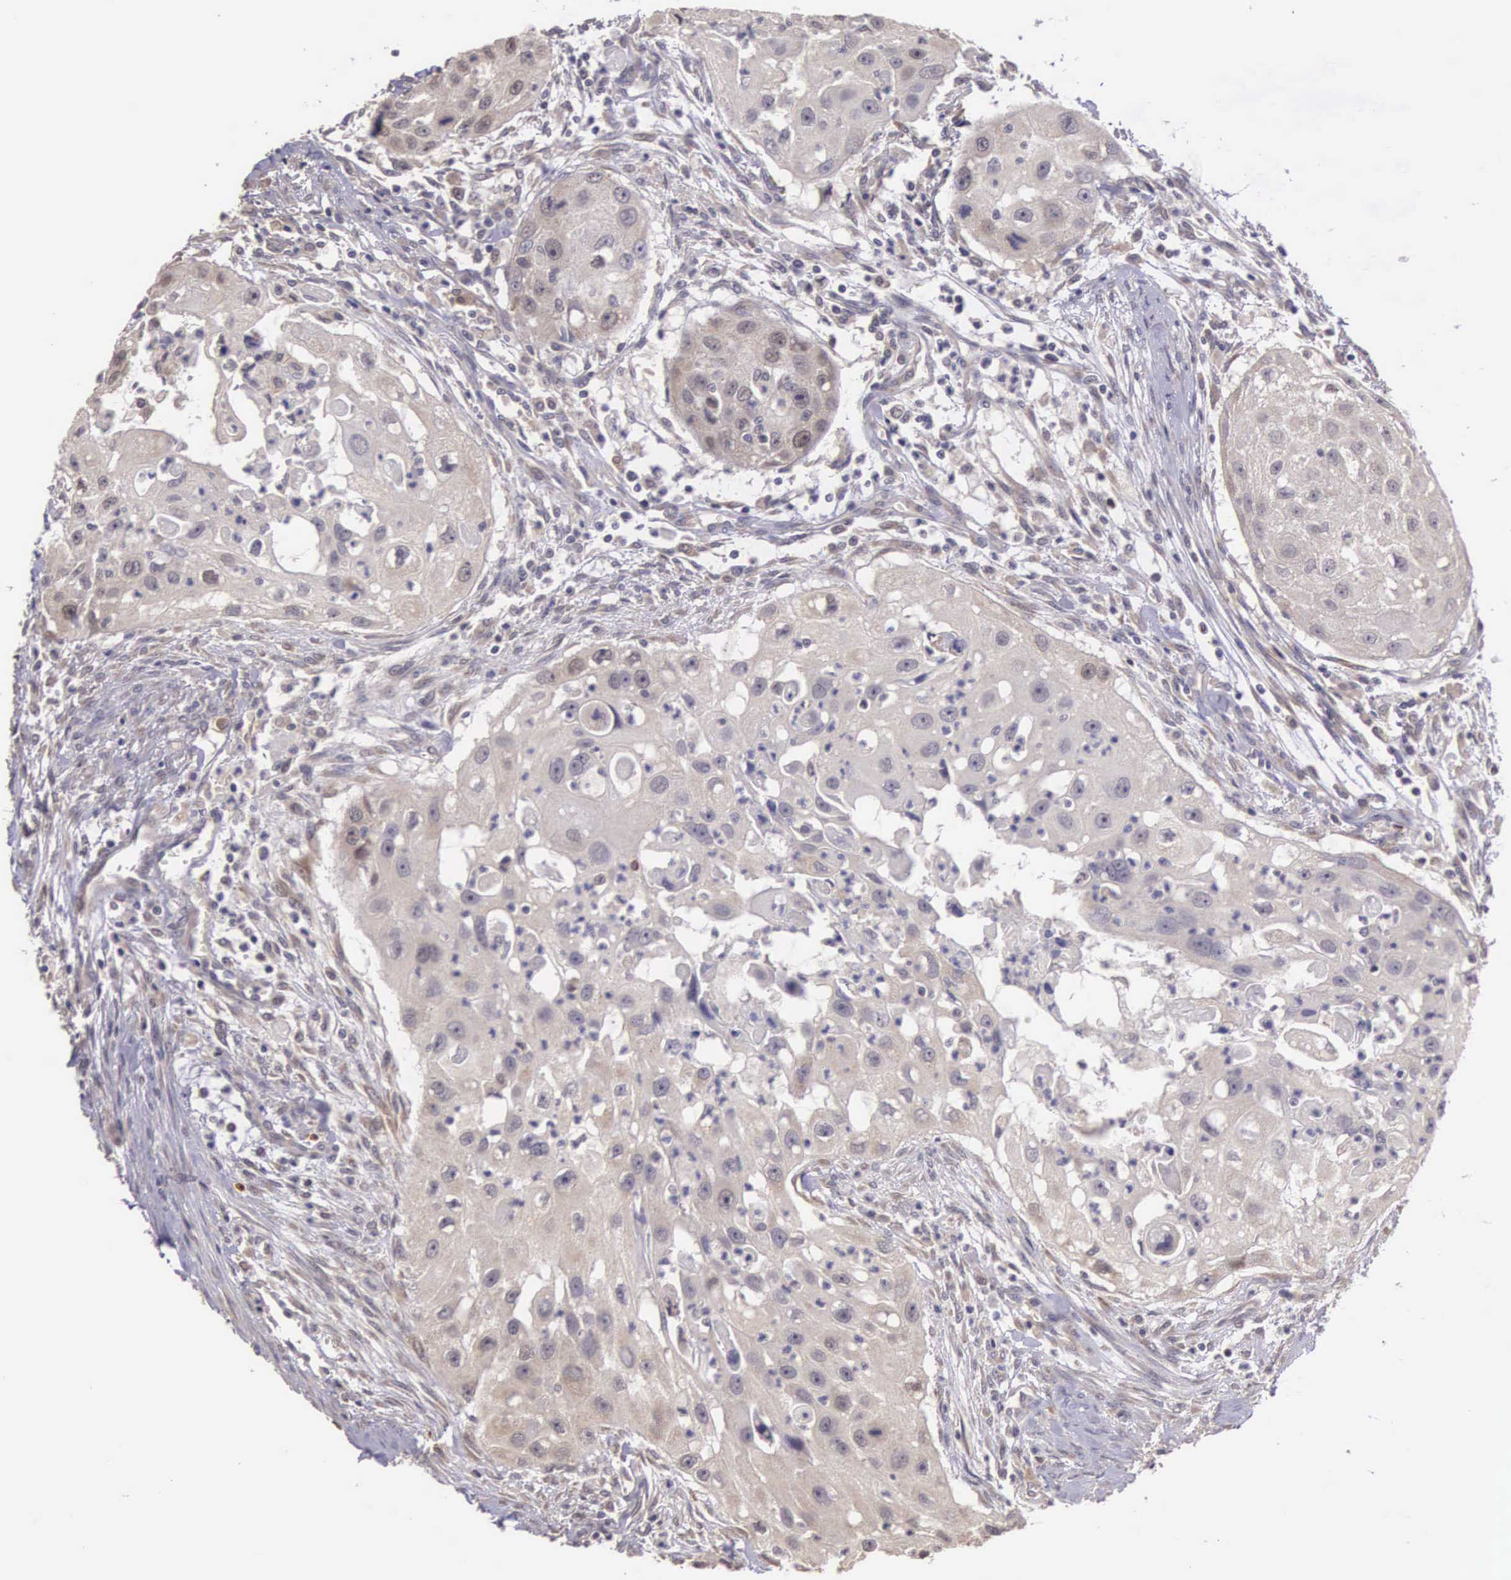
{"staining": {"intensity": "weak", "quantity": "25%-75%", "location": "cytoplasmic/membranous,nuclear"}, "tissue": "head and neck cancer", "cell_type": "Tumor cells", "image_type": "cancer", "snomed": [{"axis": "morphology", "description": "Squamous cell carcinoma, NOS"}, {"axis": "topography", "description": "Head-Neck"}], "caption": "An immunohistochemistry (IHC) image of neoplastic tissue is shown. Protein staining in brown highlights weak cytoplasmic/membranous and nuclear positivity in head and neck squamous cell carcinoma within tumor cells. (Brightfield microscopy of DAB IHC at high magnification).", "gene": "CDC45", "patient": {"sex": "male", "age": 64}}